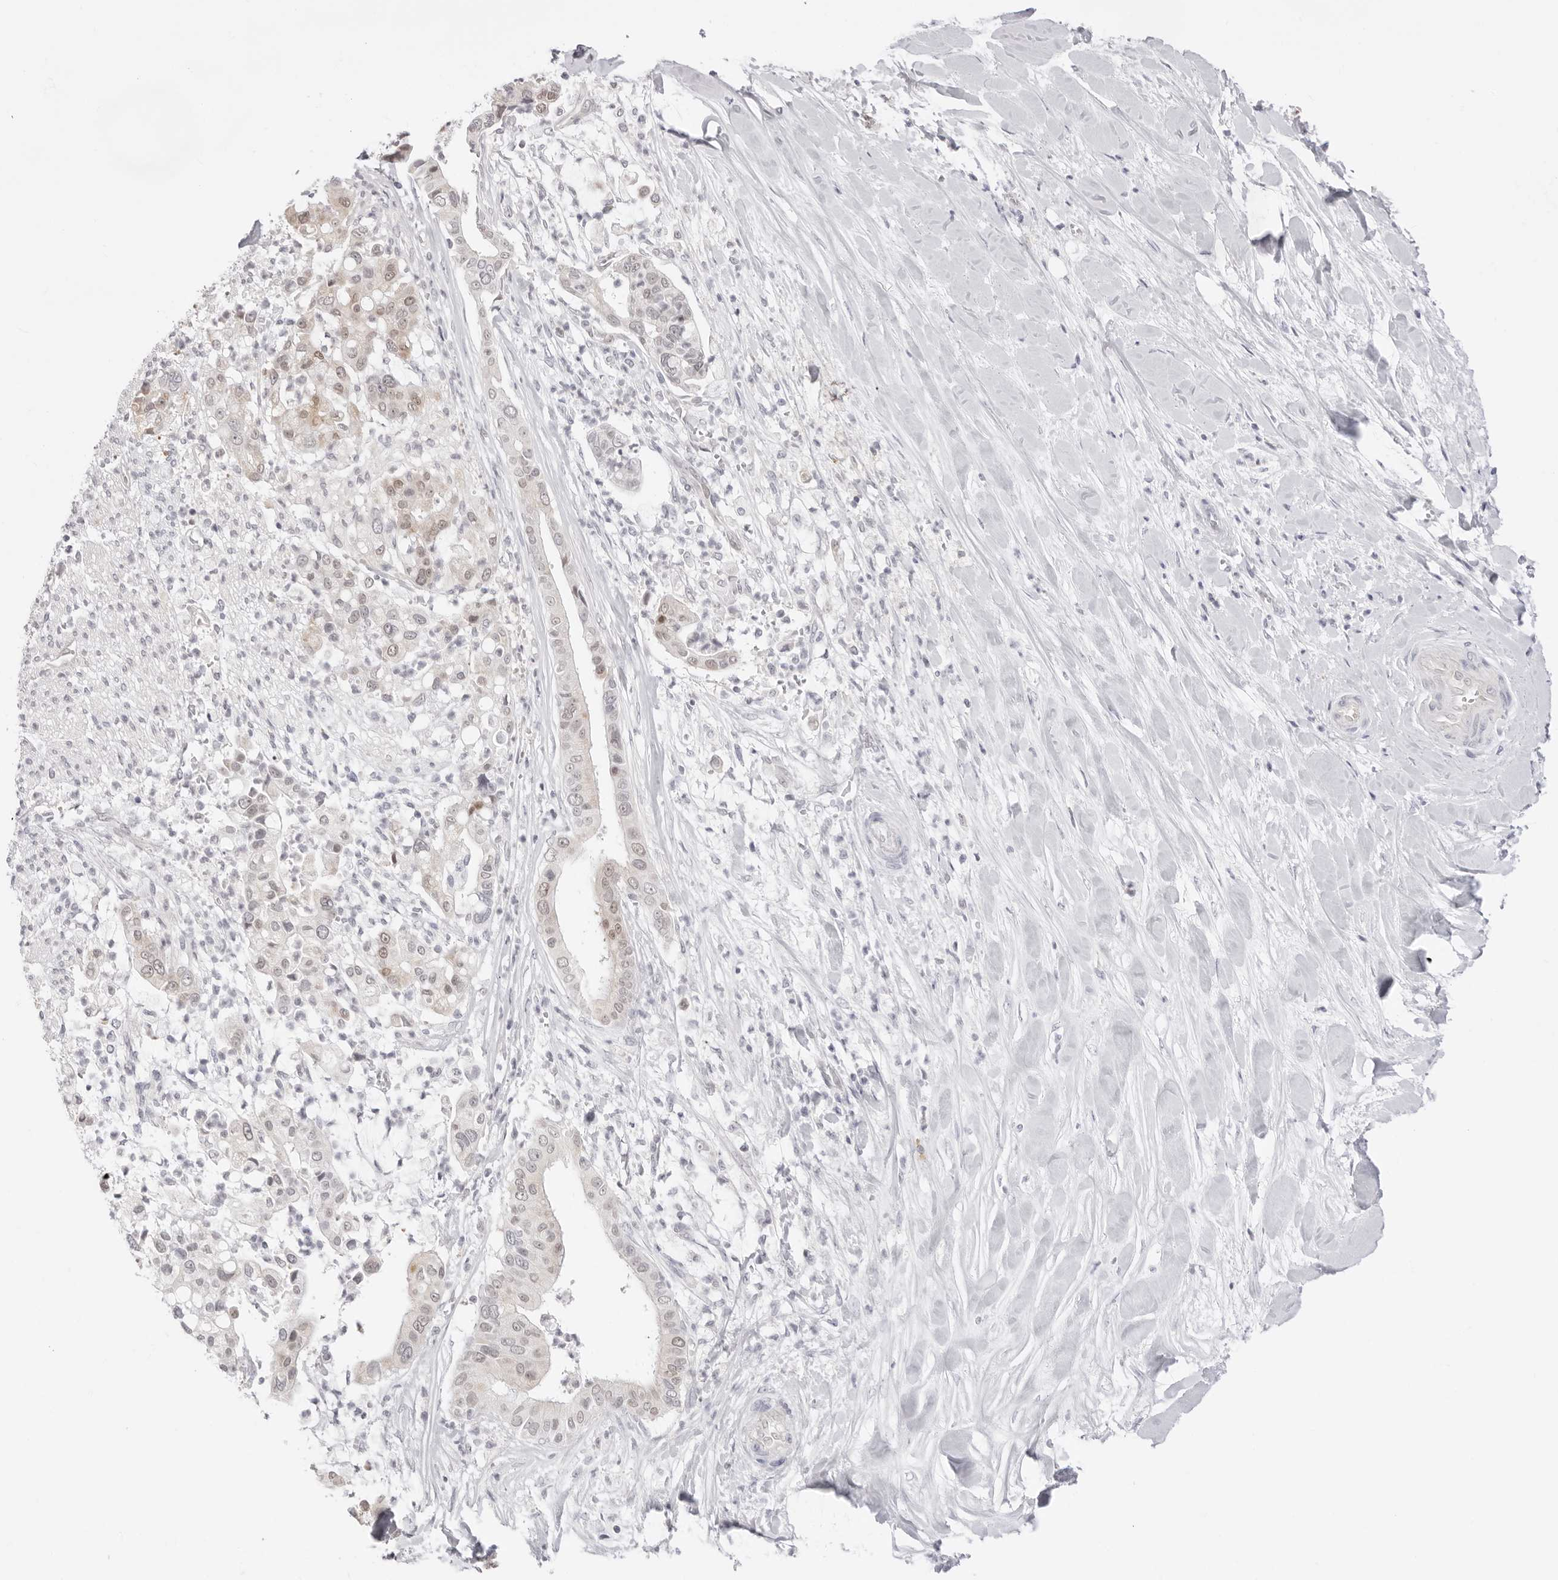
{"staining": {"intensity": "weak", "quantity": "<25%", "location": "nuclear"}, "tissue": "liver cancer", "cell_type": "Tumor cells", "image_type": "cancer", "snomed": [{"axis": "morphology", "description": "Cholangiocarcinoma"}, {"axis": "topography", "description": "Liver"}], "caption": "Immunohistochemistry (IHC) image of liver cholangiocarcinoma stained for a protein (brown), which demonstrates no expression in tumor cells.", "gene": "FDPS", "patient": {"sex": "female", "age": 54}}